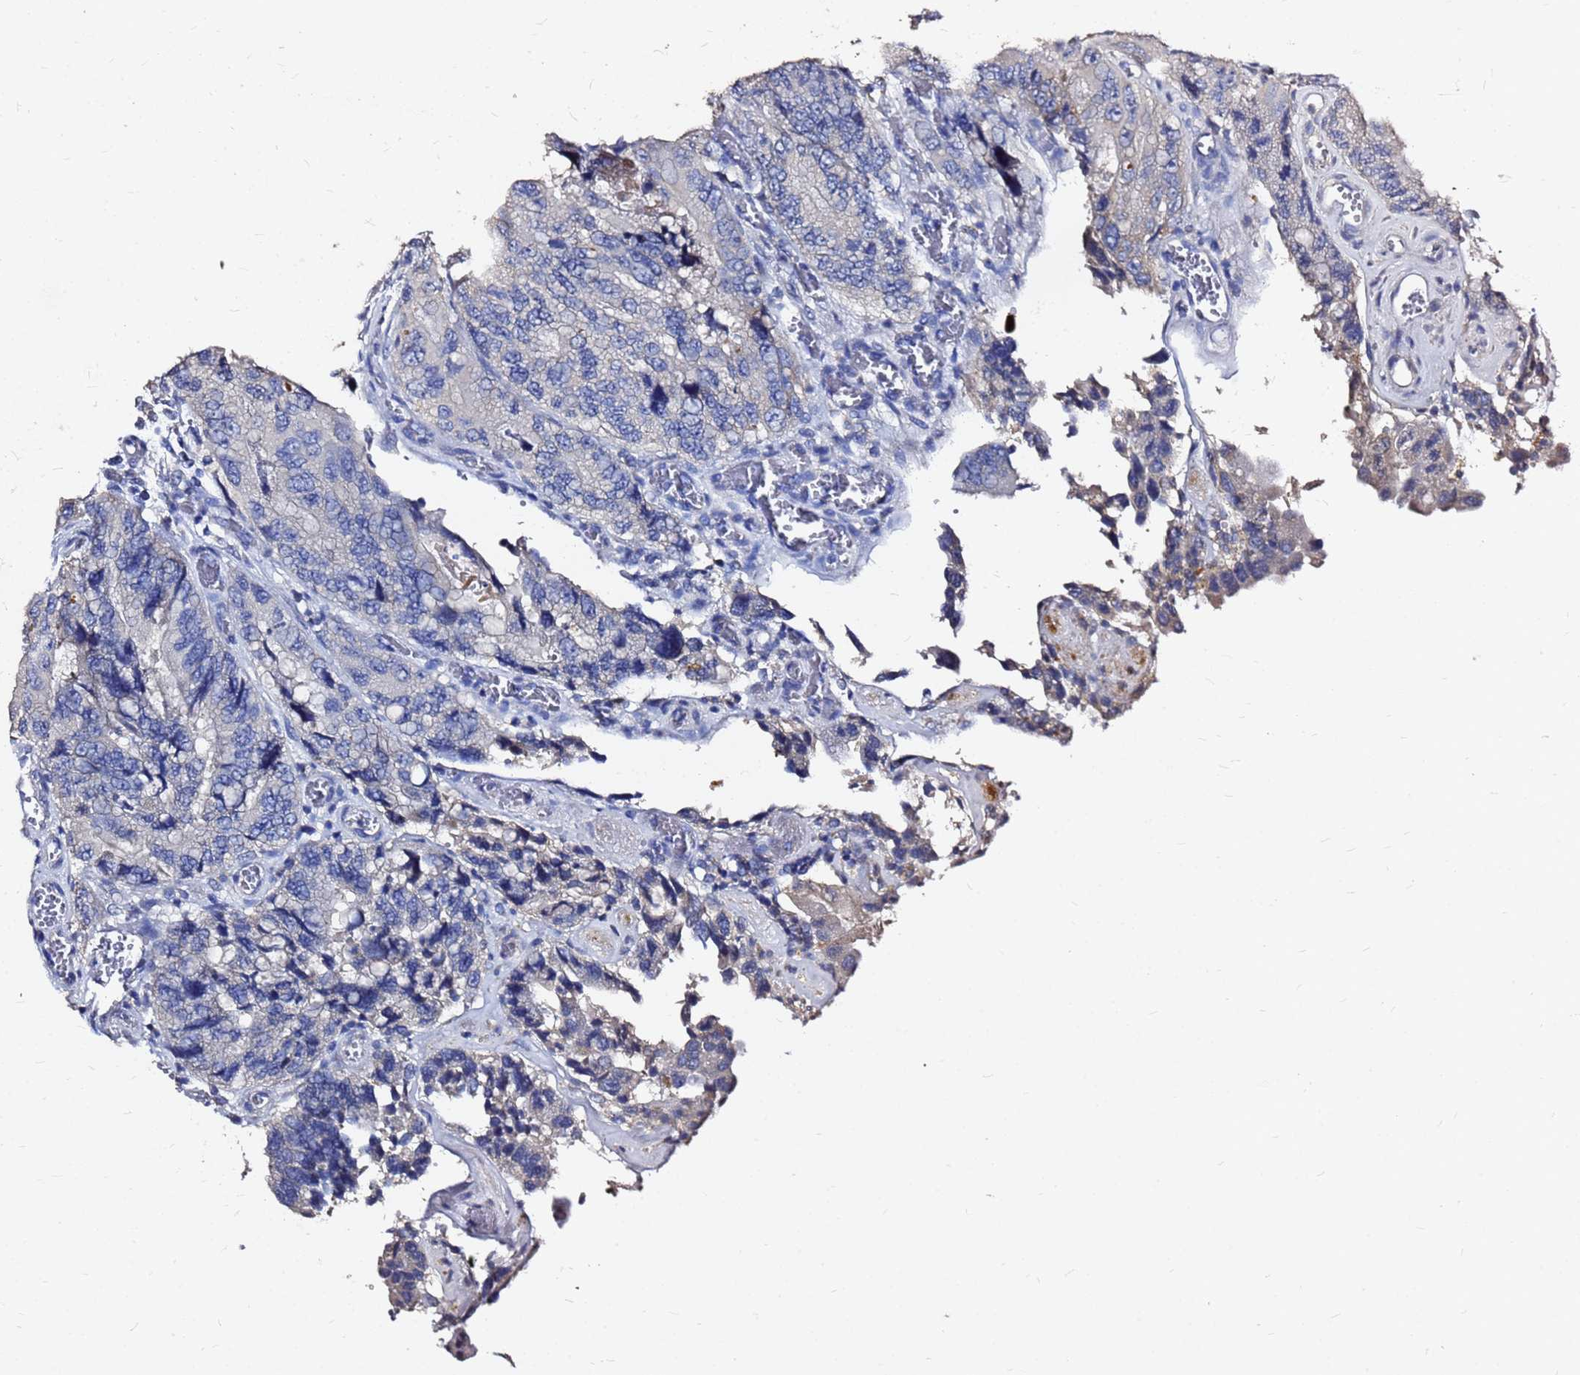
{"staining": {"intensity": "negative", "quantity": "none", "location": "none"}, "tissue": "colorectal cancer", "cell_type": "Tumor cells", "image_type": "cancer", "snomed": [{"axis": "morphology", "description": "Adenocarcinoma, NOS"}, {"axis": "topography", "description": "Colon"}], "caption": "Photomicrograph shows no protein staining in tumor cells of adenocarcinoma (colorectal) tissue.", "gene": "FAM183A", "patient": {"sex": "male", "age": 84}}